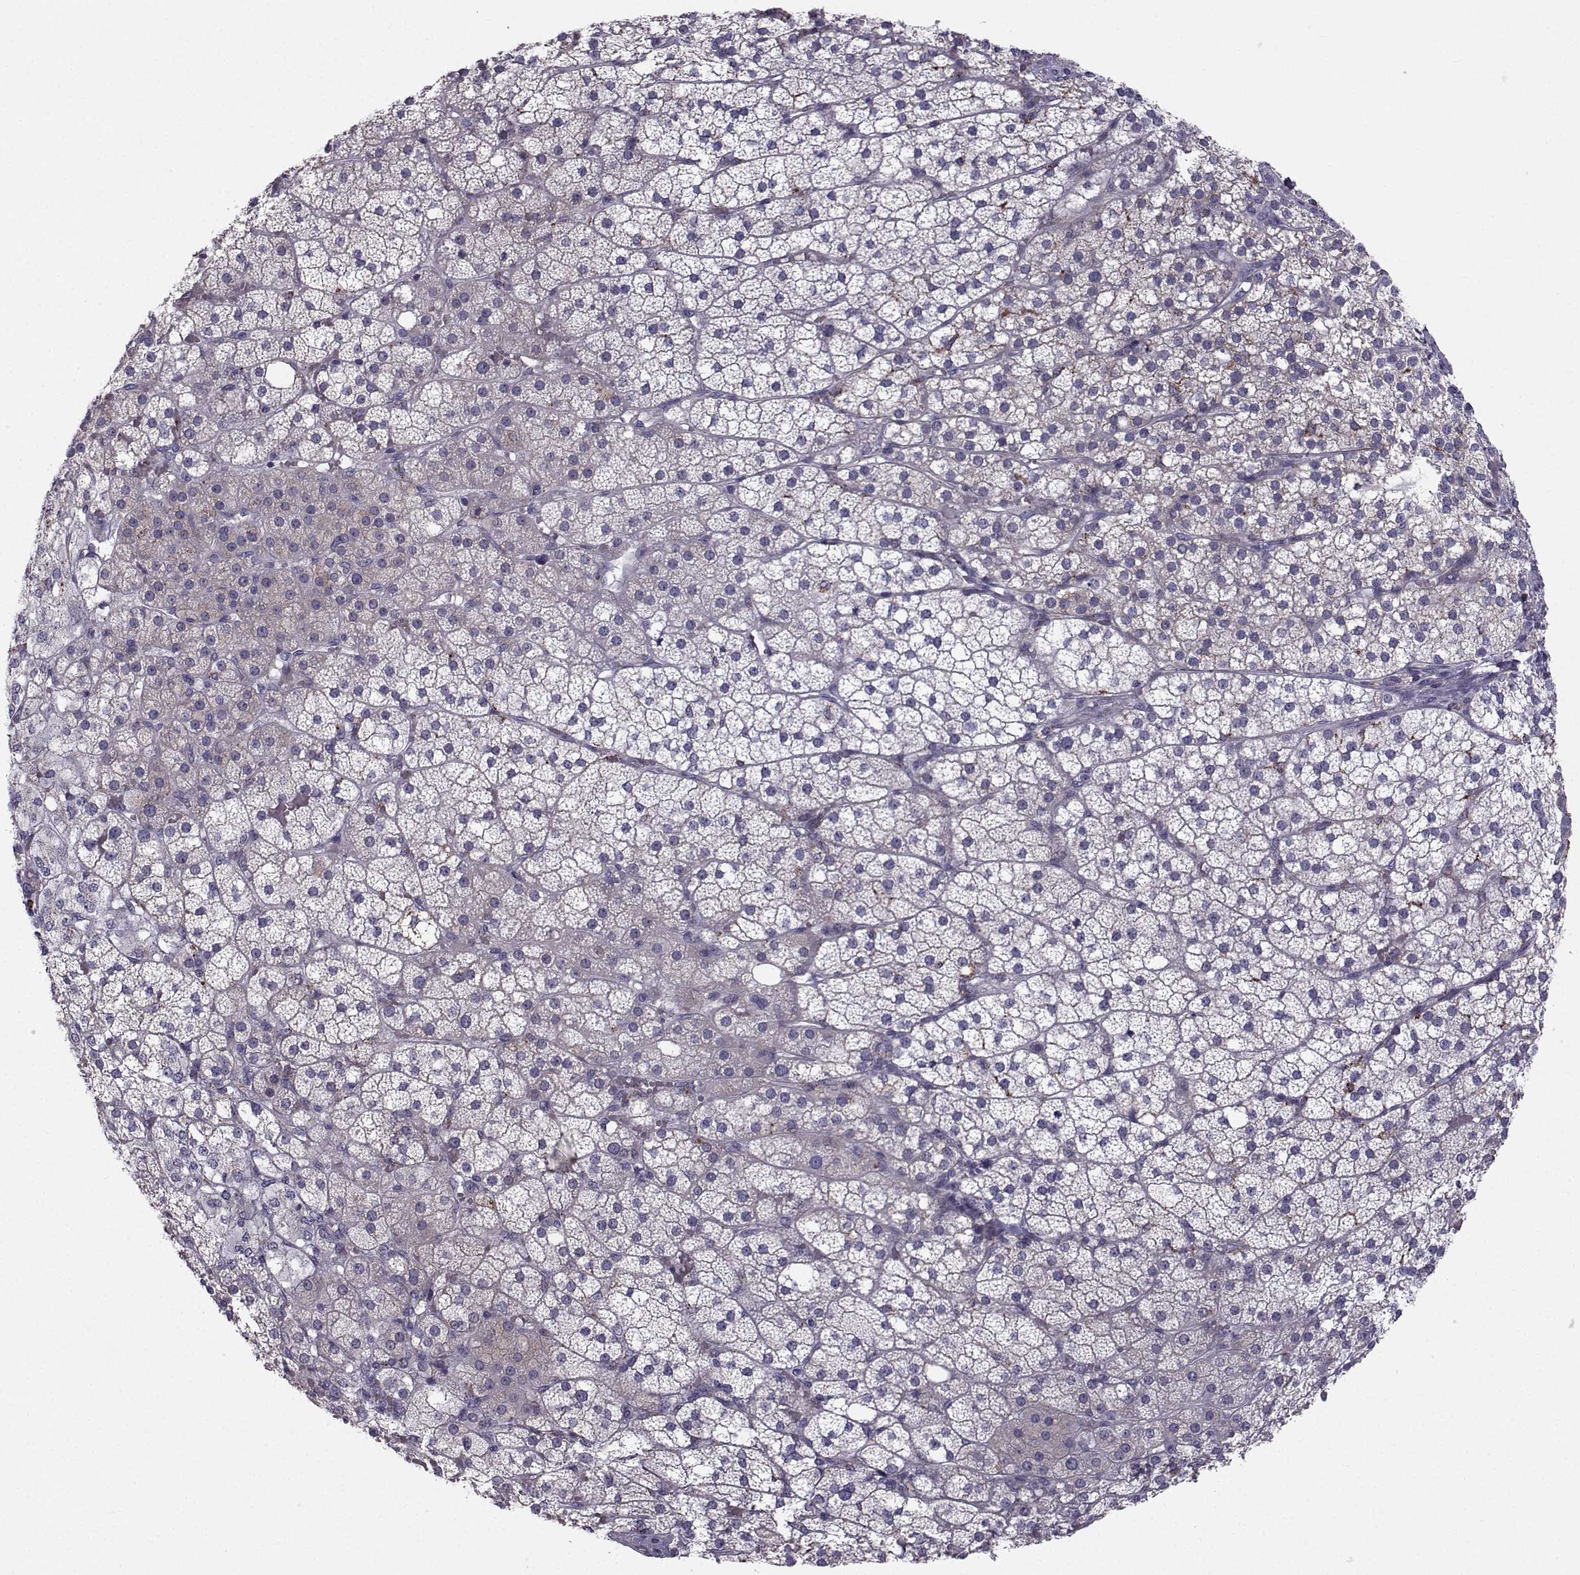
{"staining": {"intensity": "weak", "quantity": "<25%", "location": "cytoplasmic/membranous"}, "tissue": "adrenal gland", "cell_type": "Glandular cells", "image_type": "normal", "snomed": [{"axis": "morphology", "description": "Normal tissue, NOS"}, {"axis": "topography", "description": "Adrenal gland"}], "caption": "DAB immunohistochemical staining of unremarkable human adrenal gland demonstrates no significant positivity in glandular cells.", "gene": "CALCR", "patient": {"sex": "male", "age": 53}}